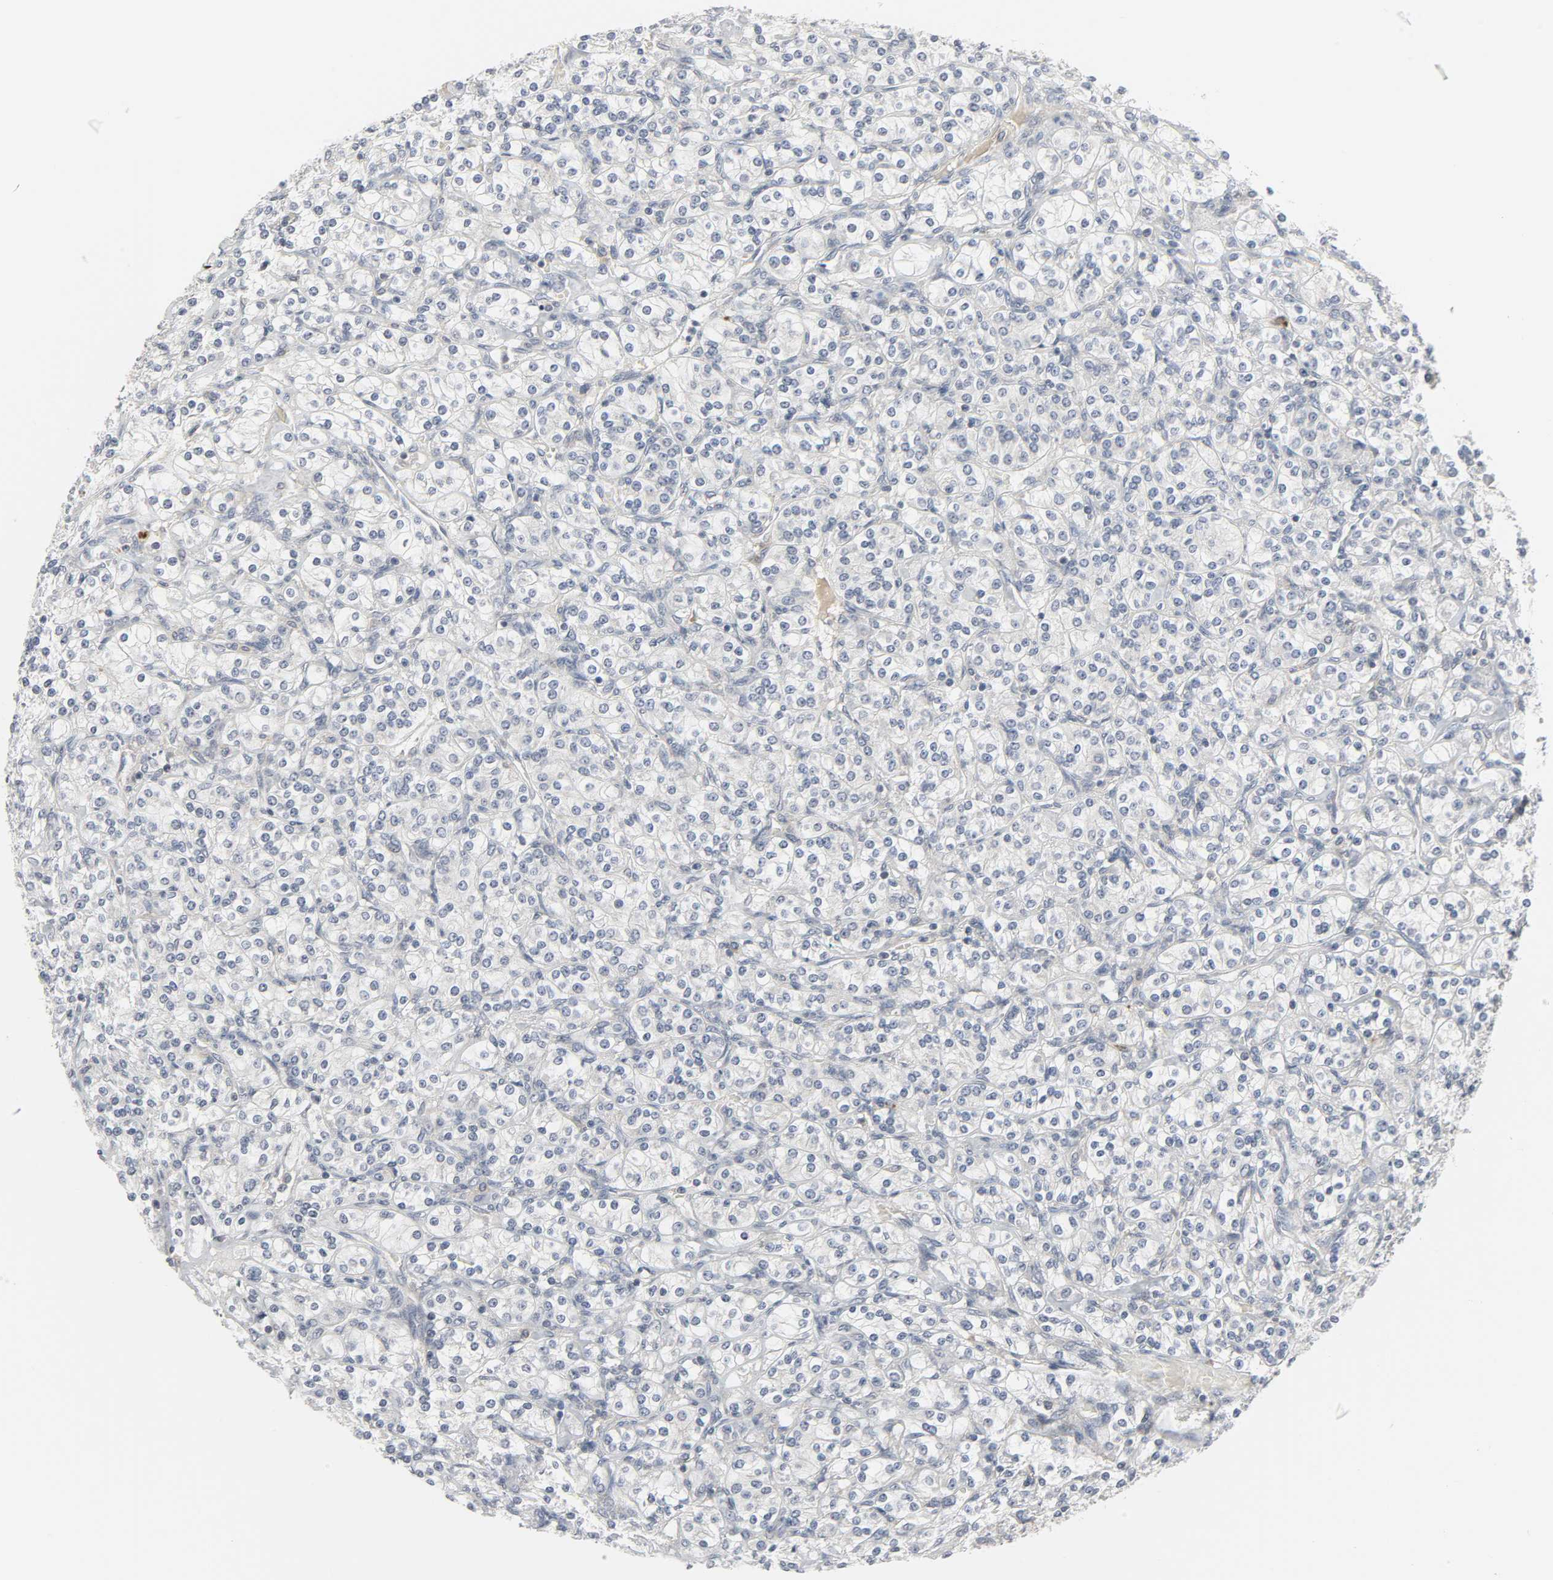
{"staining": {"intensity": "negative", "quantity": "none", "location": "none"}, "tissue": "renal cancer", "cell_type": "Tumor cells", "image_type": "cancer", "snomed": [{"axis": "morphology", "description": "Adenocarcinoma, NOS"}, {"axis": "topography", "description": "Kidney"}], "caption": "Immunohistochemistry (IHC) image of neoplastic tissue: adenocarcinoma (renal) stained with DAB (3,3'-diaminobenzidine) displays no significant protein staining in tumor cells.", "gene": "CLIP1", "patient": {"sex": "male", "age": 77}}